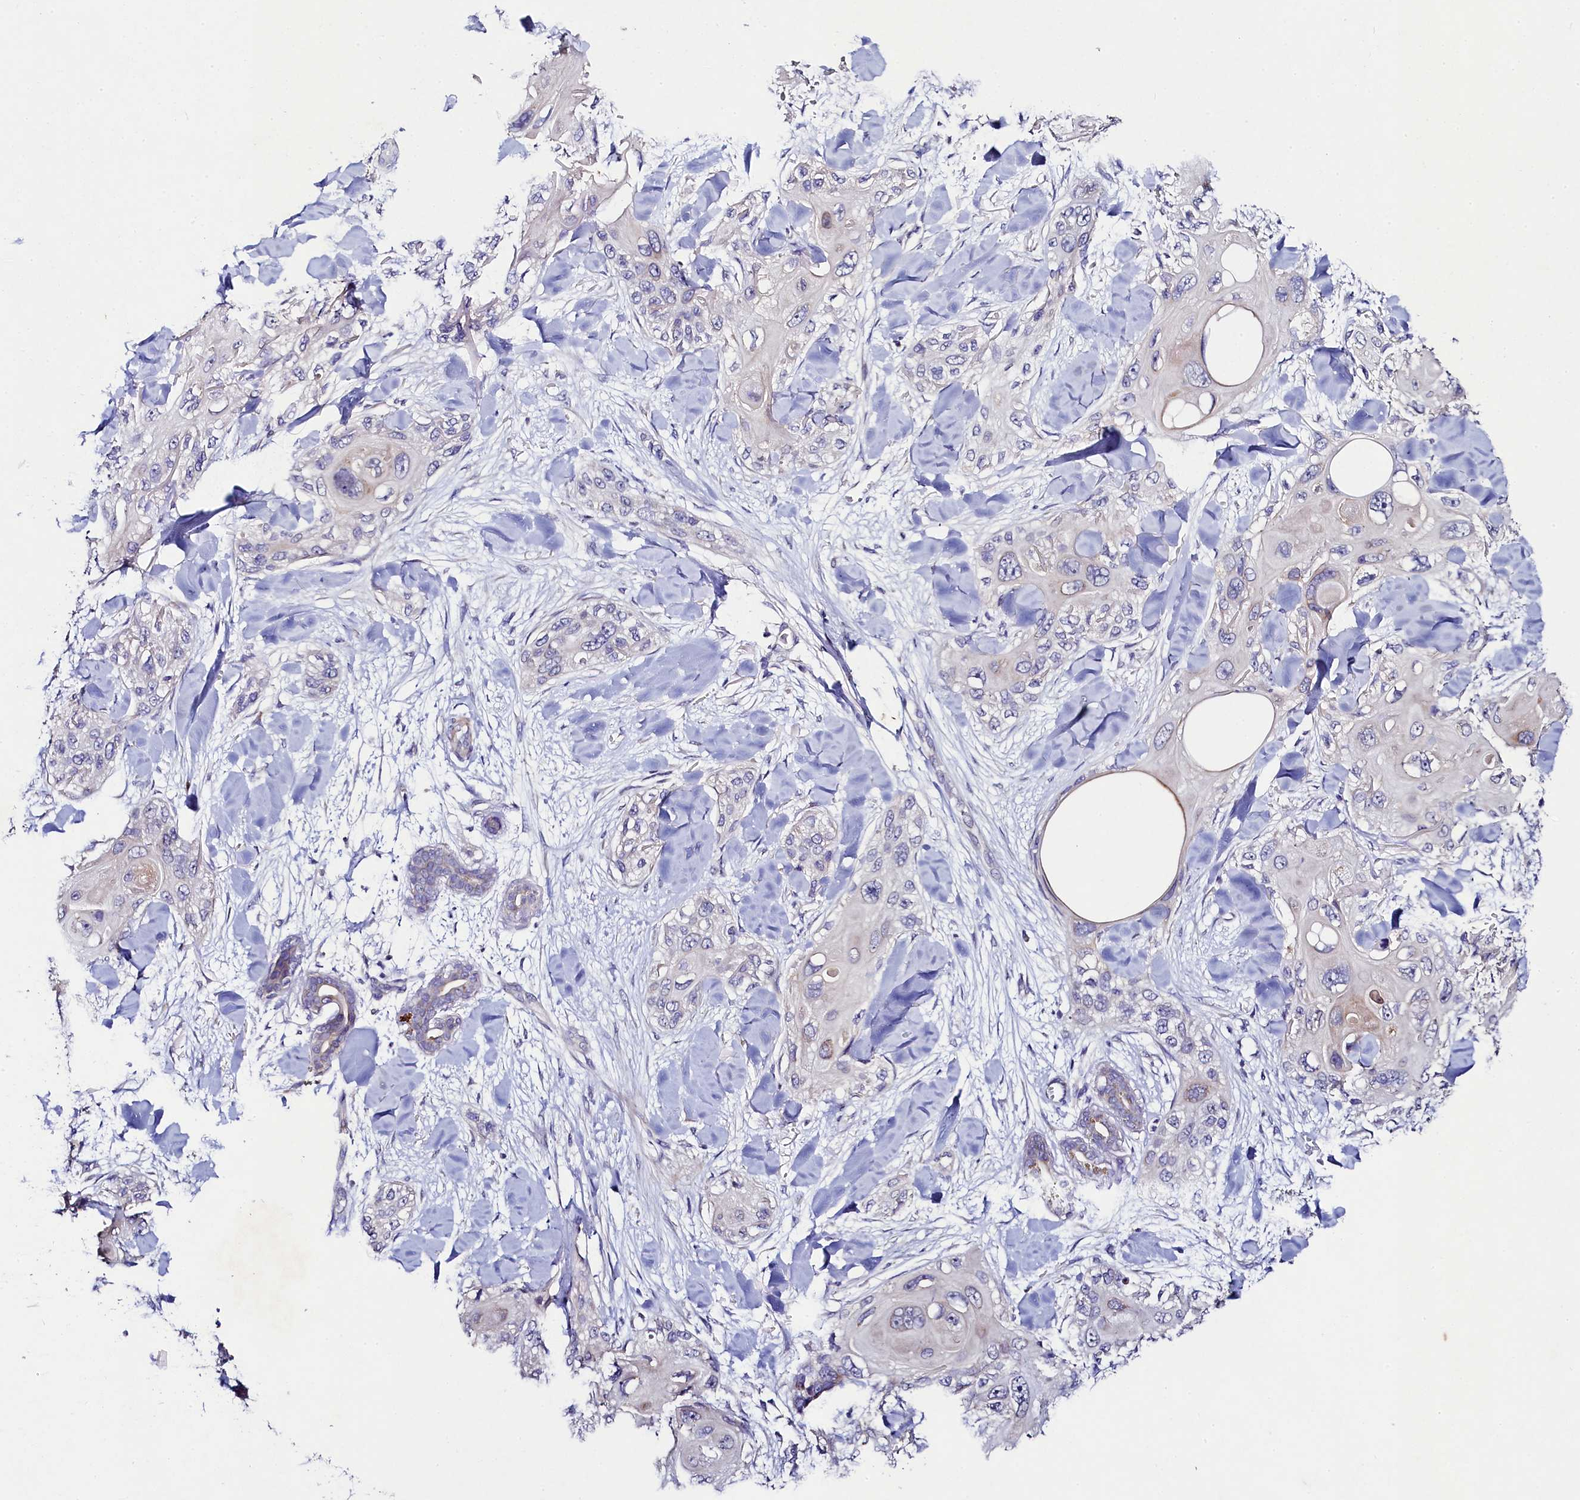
{"staining": {"intensity": "negative", "quantity": "none", "location": "none"}, "tissue": "skin cancer", "cell_type": "Tumor cells", "image_type": "cancer", "snomed": [{"axis": "morphology", "description": "Normal tissue, NOS"}, {"axis": "morphology", "description": "Squamous cell carcinoma, NOS"}, {"axis": "topography", "description": "Skin"}], "caption": "Immunohistochemical staining of skin cancer reveals no significant expression in tumor cells. The staining is performed using DAB brown chromogen with nuclei counter-stained in using hematoxylin.", "gene": "FXYD6", "patient": {"sex": "male", "age": 72}}